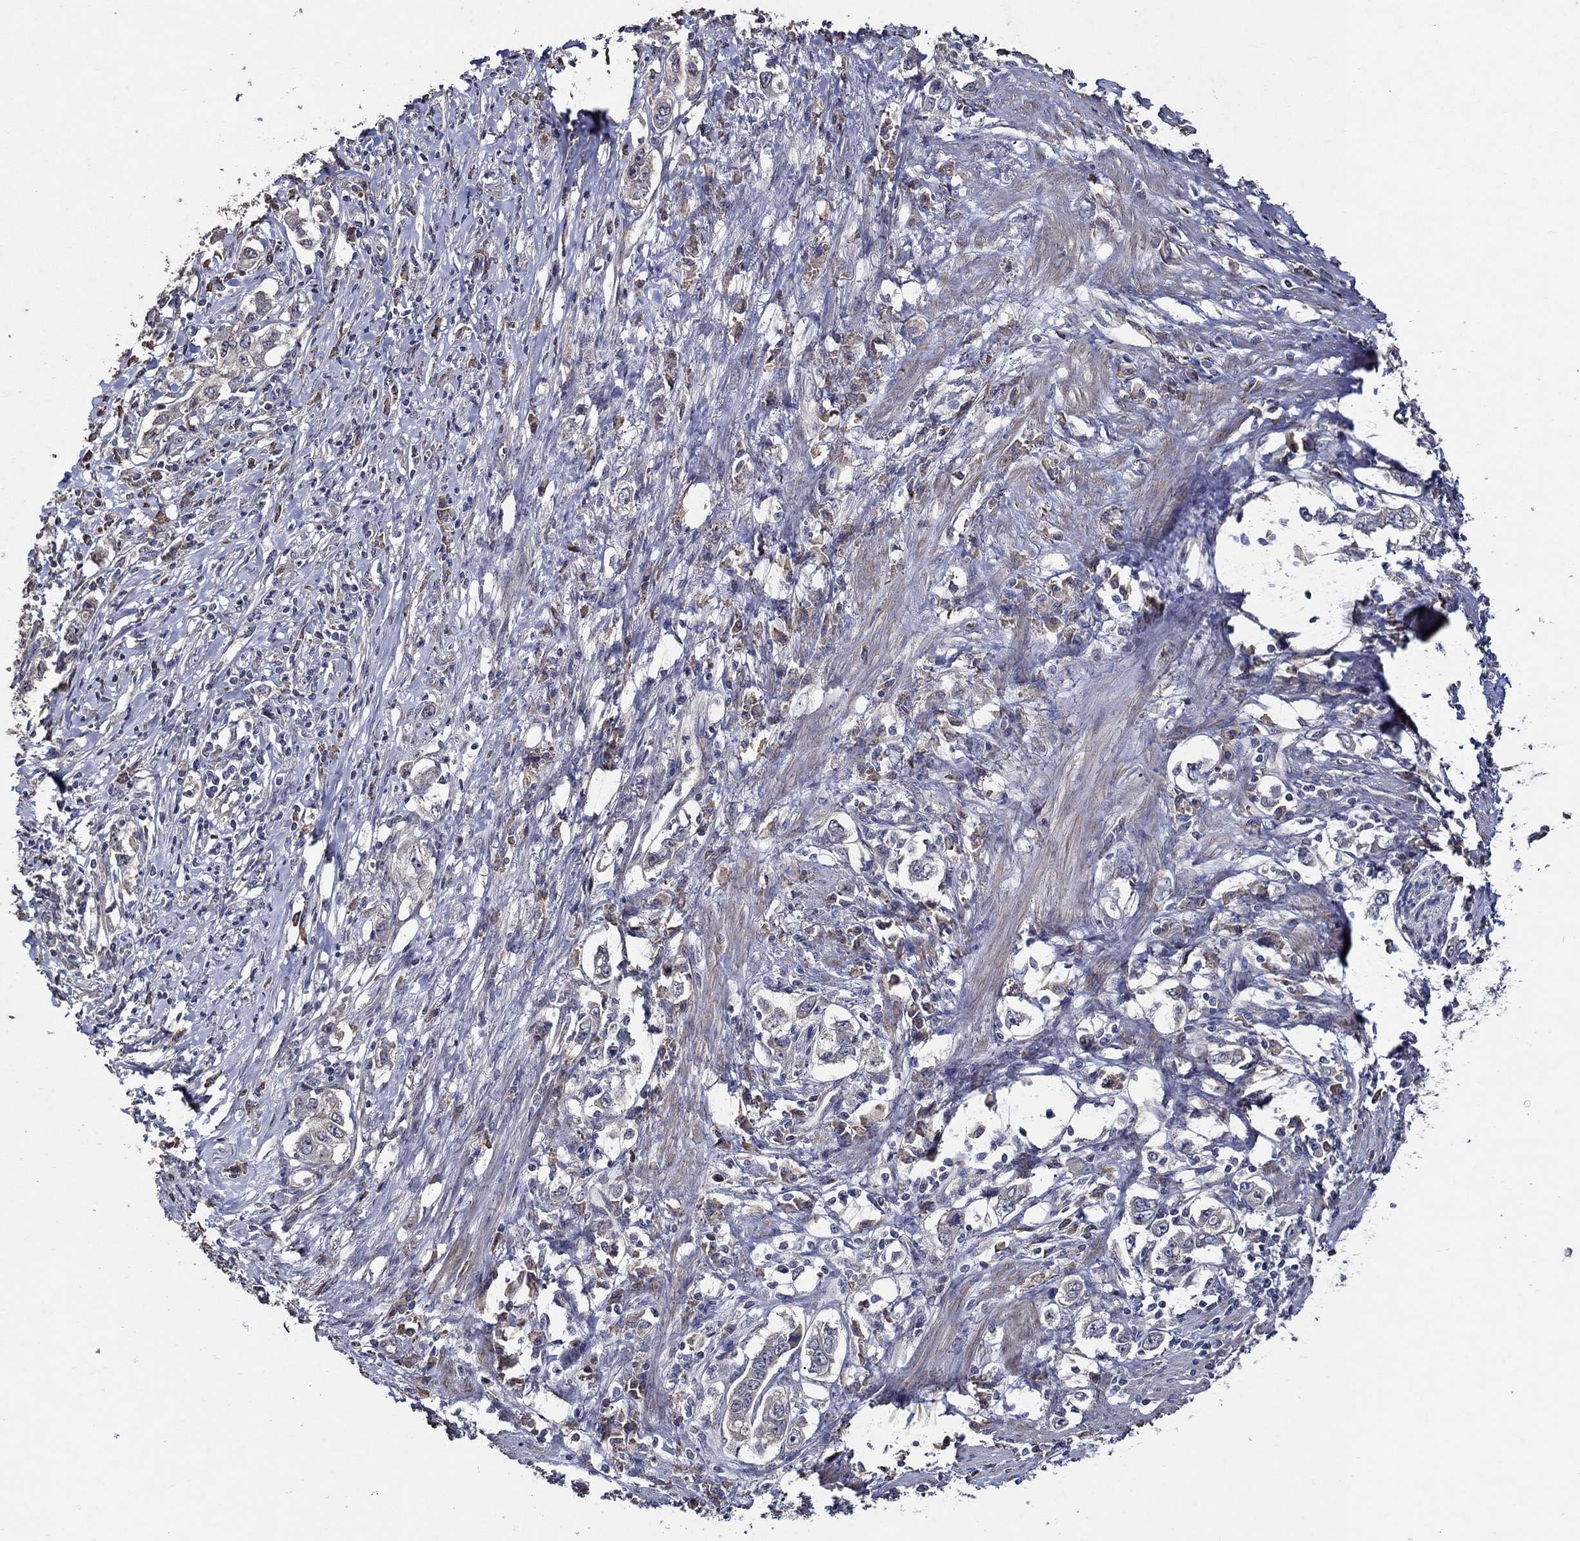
{"staining": {"intensity": "negative", "quantity": "none", "location": "none"}, "tissue": "stomach cancer", "cell_type": "Tumor cells", "image_type": "cancer", "snomed": [{"axis": "morphology", "description": "Adenocarcinoma, NOS"}, {"axis": "topography", "description": "Stomach, lower"}], "caption": "Photomicrograph shows no protein positivity in tumor cells of adenocarcinoma (stomach) tissue.", "gene": "HAP1", "patient": {"sex": "female", "age": 72}}